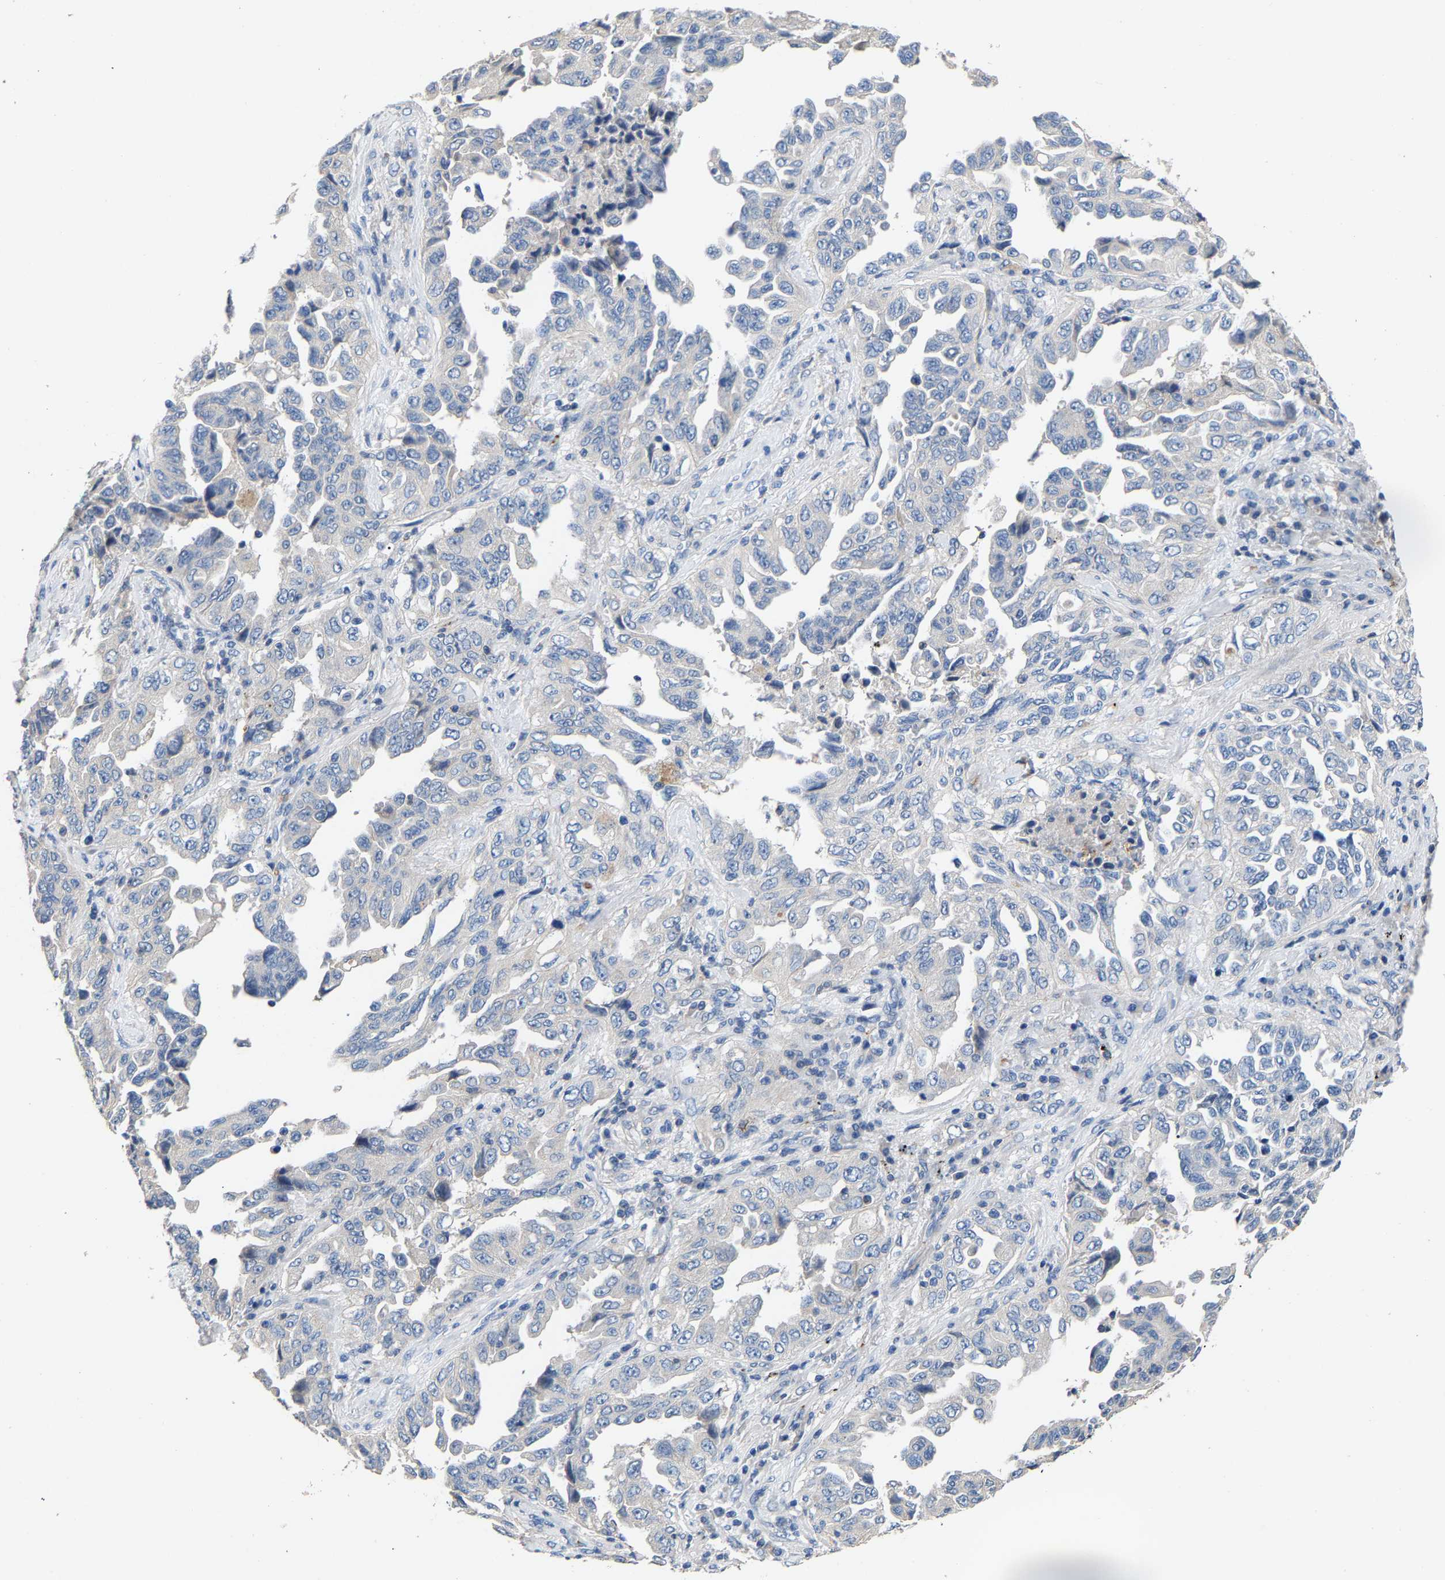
{"staining": {"intensity": "negative", "quantity": "none", "location": "none"}, "tissue": "lung cancer", "cell_type": "Tumor cells", "image_type": "cancer", "snomed": [{"axis": "morphology", "description": "Adenocarcinoma, NOS"}, {"axis": "topography", "description": "Lung"}], "caption": "Tumor cells are negative for protein expression in human adenocarcinoma (lung). Nuclei are stained in blue.", "gene": "CCDC171", "patient": {"sex": "female", "age": 51}}